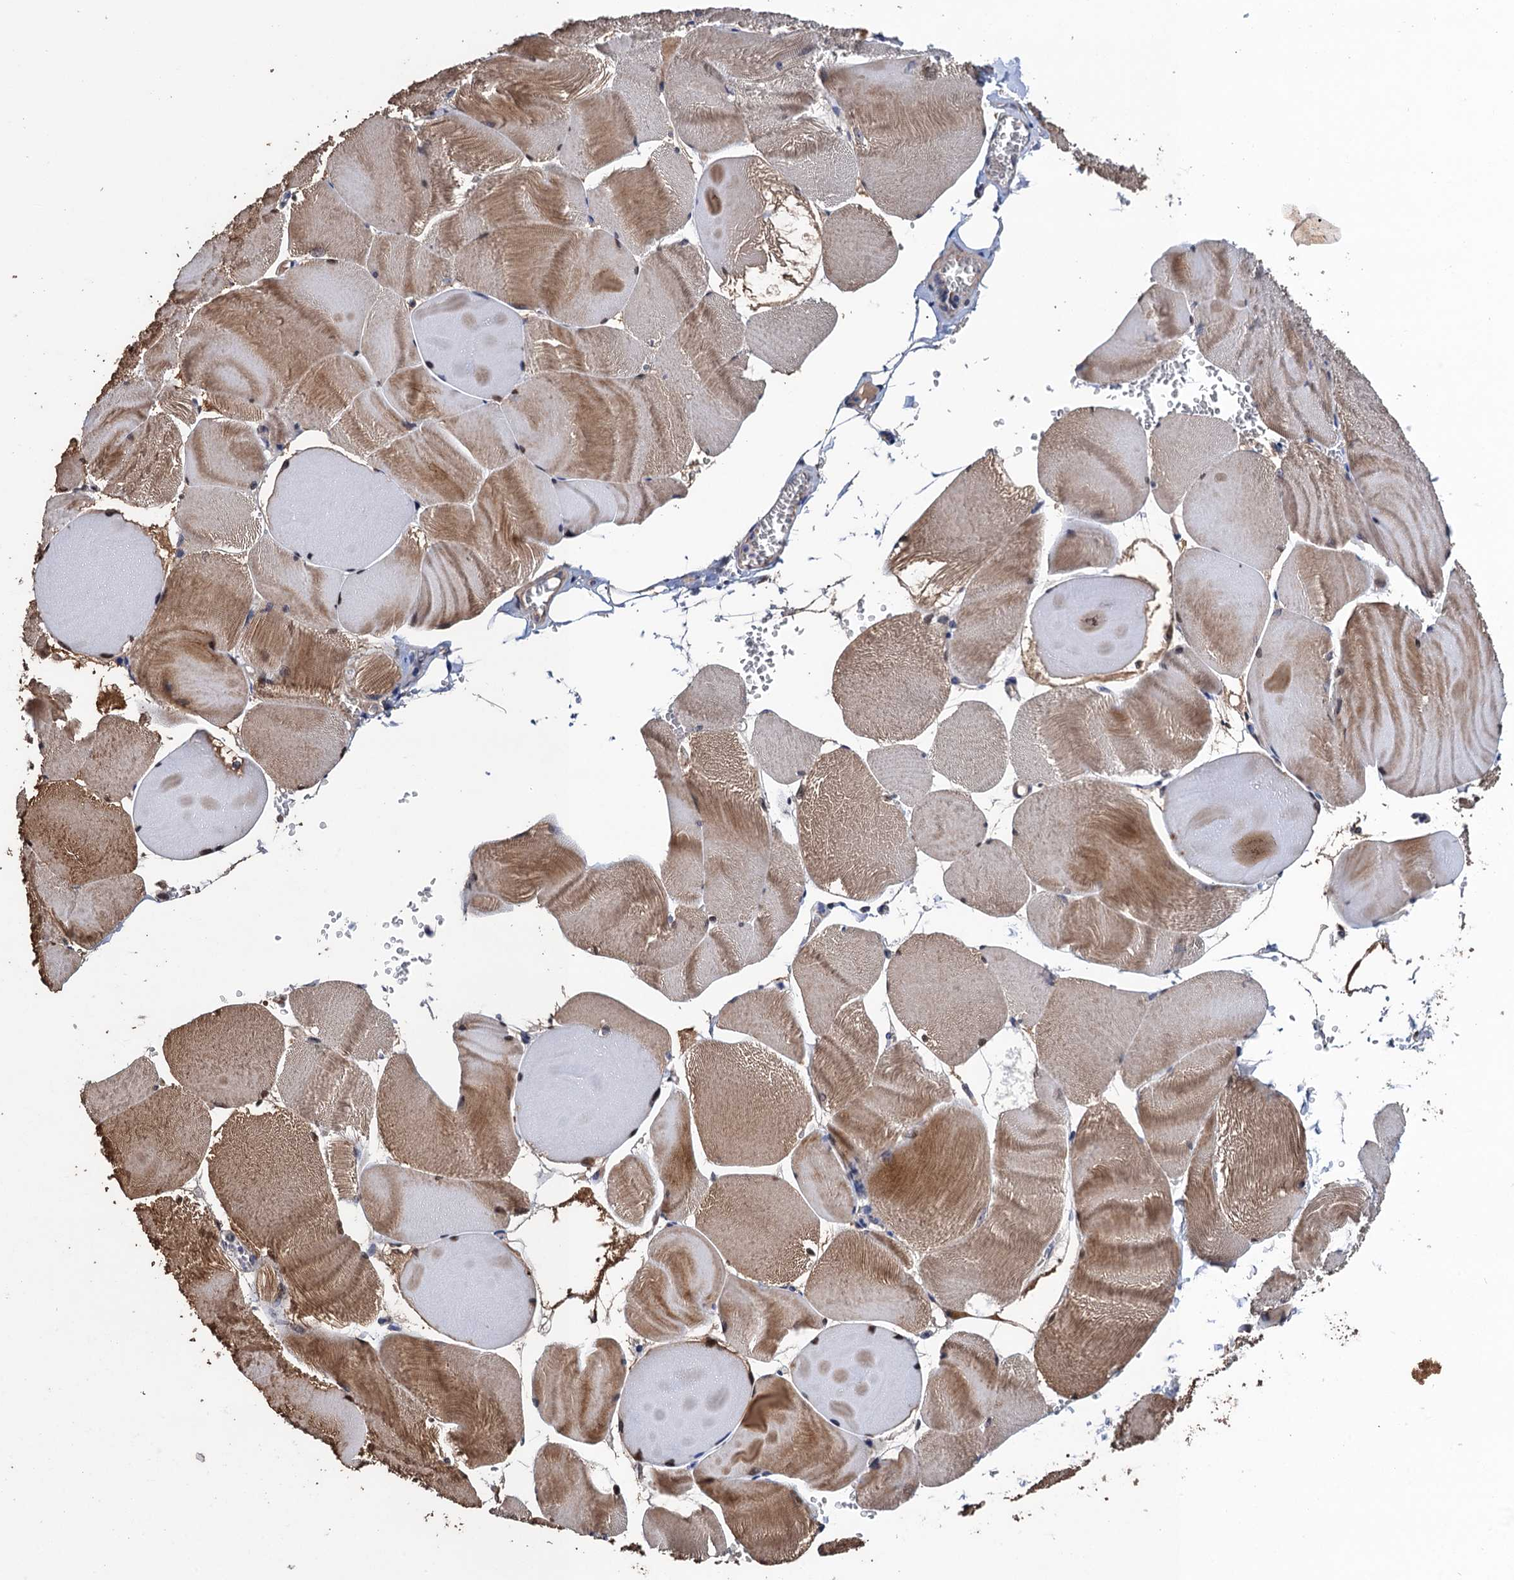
{"staining": {"intensity": "moderate", "quantity": ">75%", "location": "cytoplasmic/membranous,nuclear"}, "tissue": "skeletal muscle", "cell_type": "Myocytes", "image_type": "normal", "snomed": [{"axis": "morphology", "description": "Normal tissue, NOS"}, {"axis": "morphology", "description": "Basal cell carcinoma"}, {"axis": "topography", "description": "Skeletal muscle"}], "caption": "Immunohistochemistry (IHC) of benign human skeletal muscle reveals medium levels of moderate cytoplasmic/membranous,nuclear positivity in approximately >75% of myocytes. (Brightfield microscopy of DAB IHC at high magnification).", "gene": "ART5", "patient": {"sex": "female", "age": 64}}